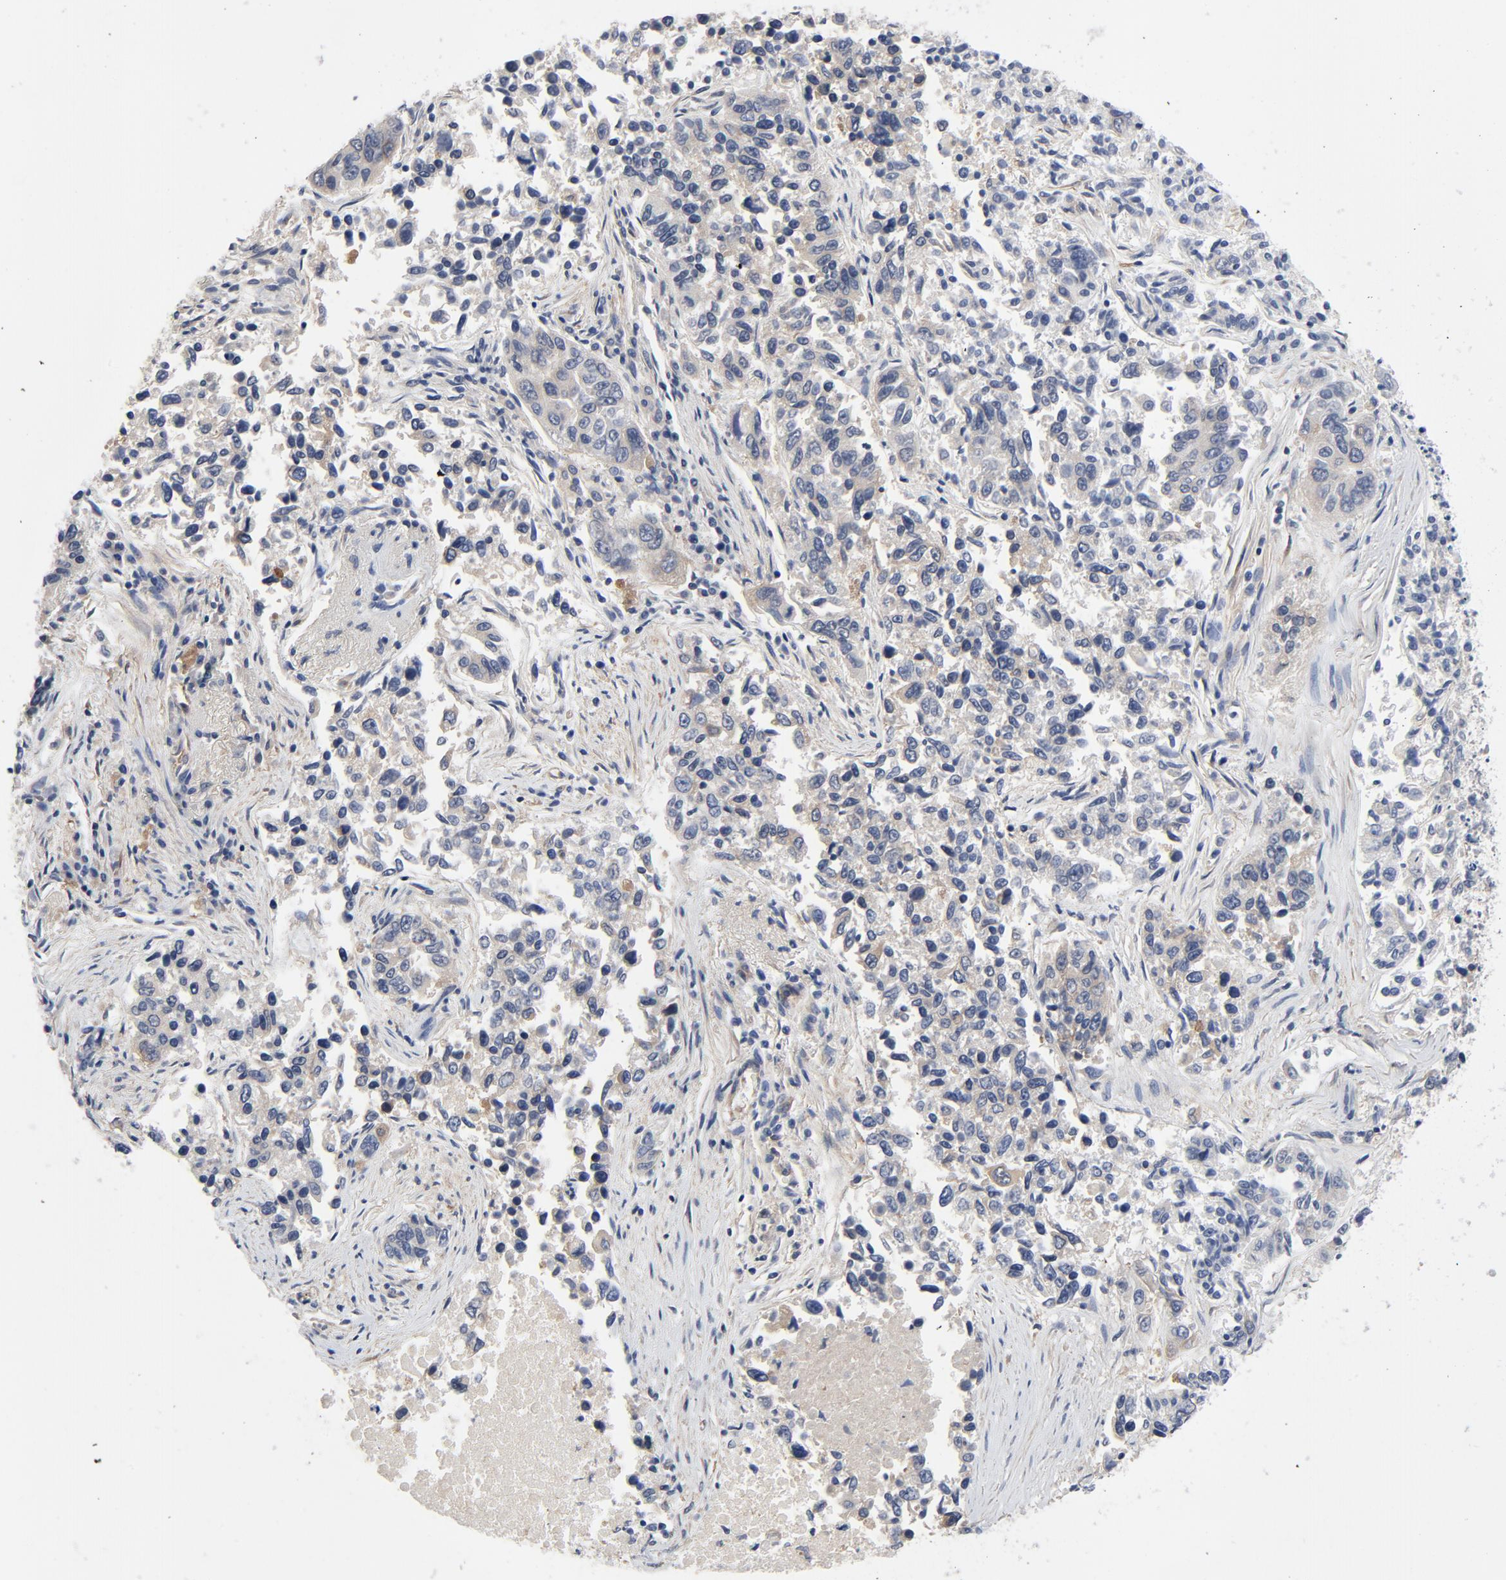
{"staining": {"intensity": "weak", "quantity": "<25%", "location": "cytoplasmic/membranous"}, "tissue": "lung cancer", "cell_type": "Tumor cells", "image_type": "cancer", "snomed": [{"axis": "morphology", "description": "Adenocarcinoma, NOS"}, {"axis": "topography", "description": "Lung"}], "caption": "Tumor cells show no significant protein staining in lung cancer.", "gene": "DYNLT3", "patient": {"sex": "male", "age": 84}}